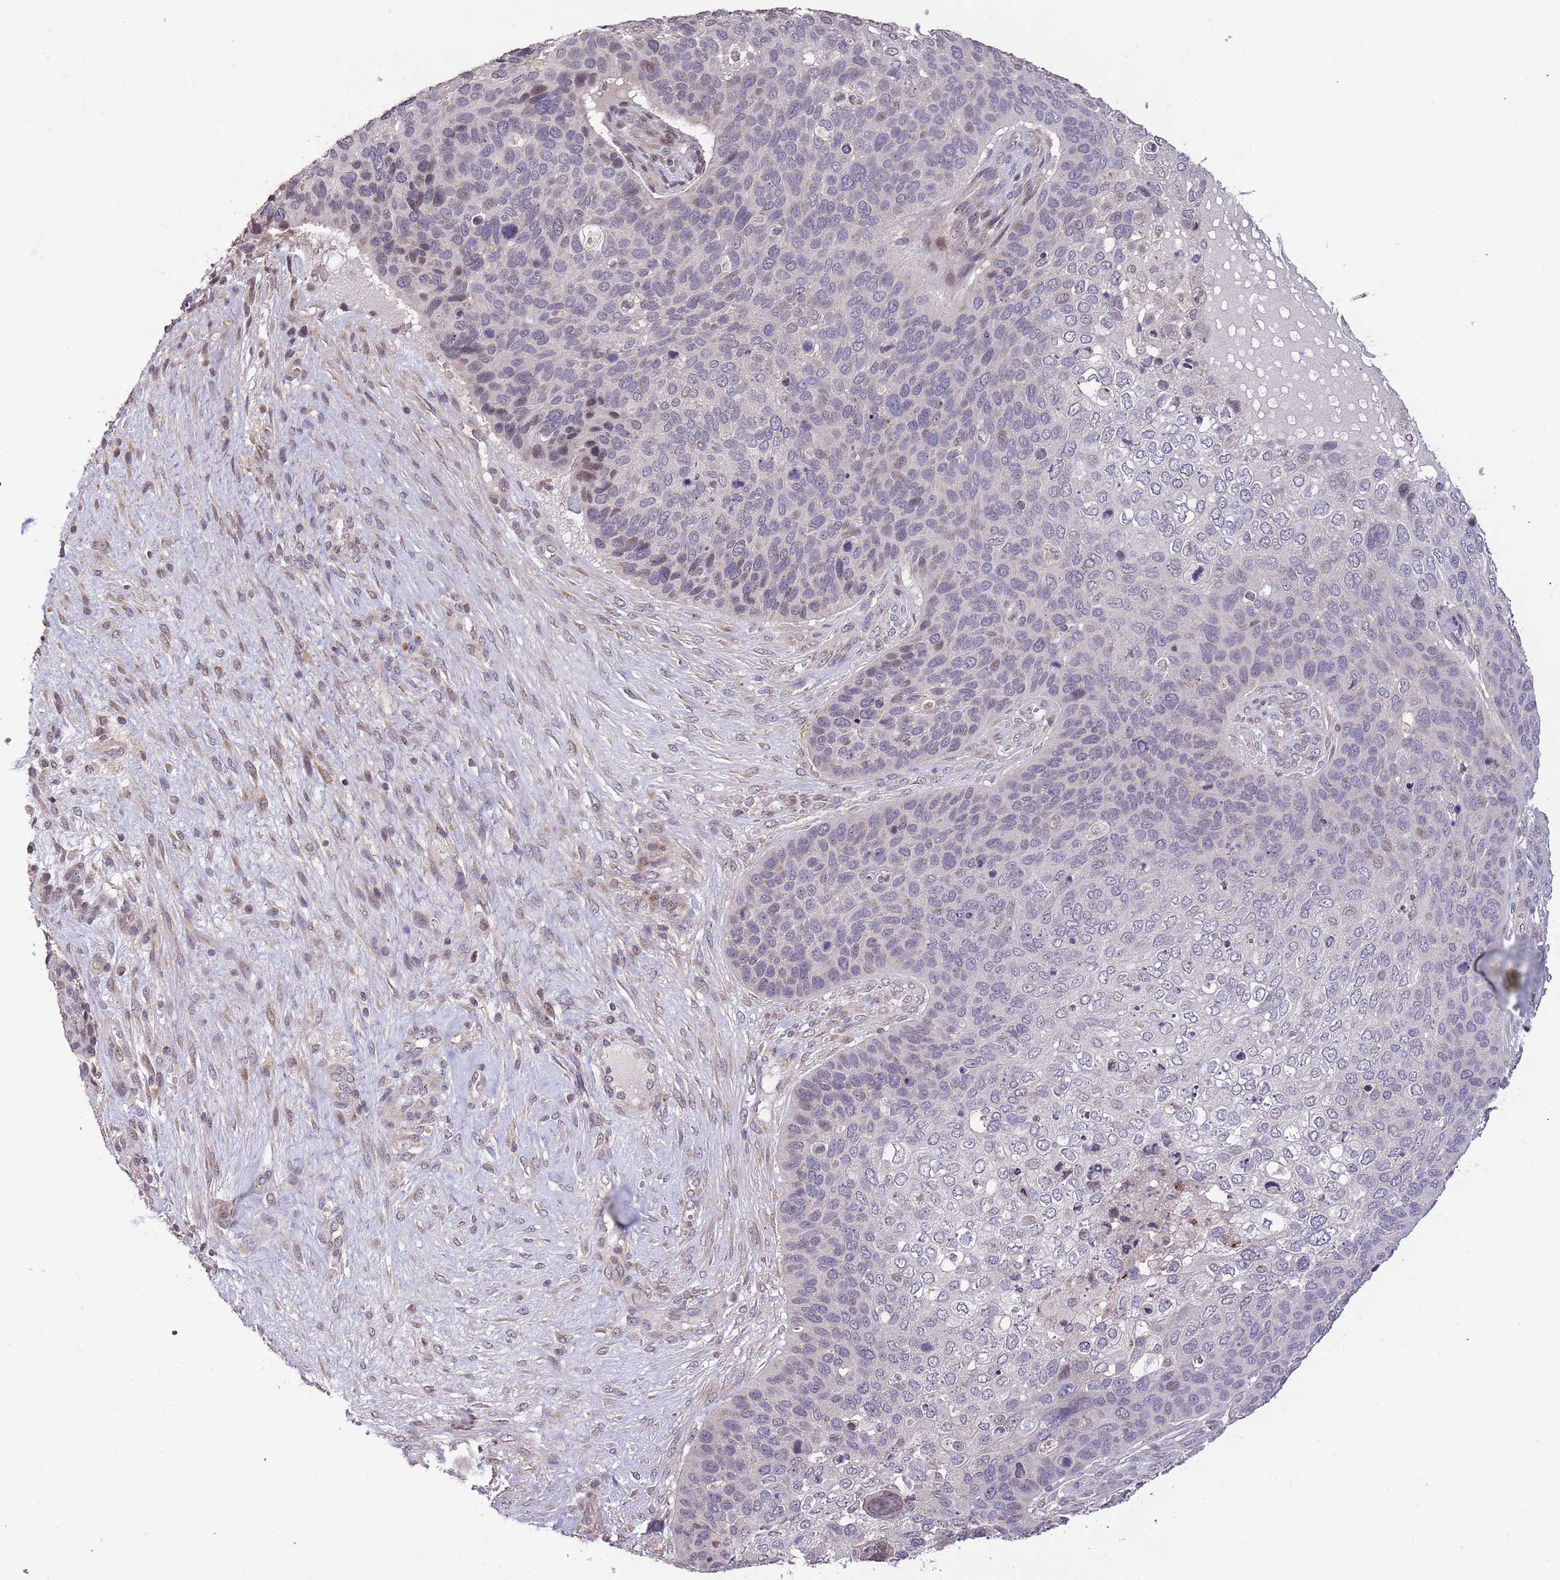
{"staining": {"intensity": "negative", "quantity": "none", "location": "none"}, "tissue": "skin cancer", "cell_type": "Tumor cells", "image_type": "cancer", "snomed": [{"axis": "morphology", "description": "Basal cell carcinoma"}, {"axis": "topography", "description": "Skin"}], "caption": "Immunohistochemistry (IHC) micrograph of skin cancer stained for a protein (brown), which displays no positivity in tumor cells.", "gene": "SLC16A4", "patient": {"sex": "female", "age": 74}}